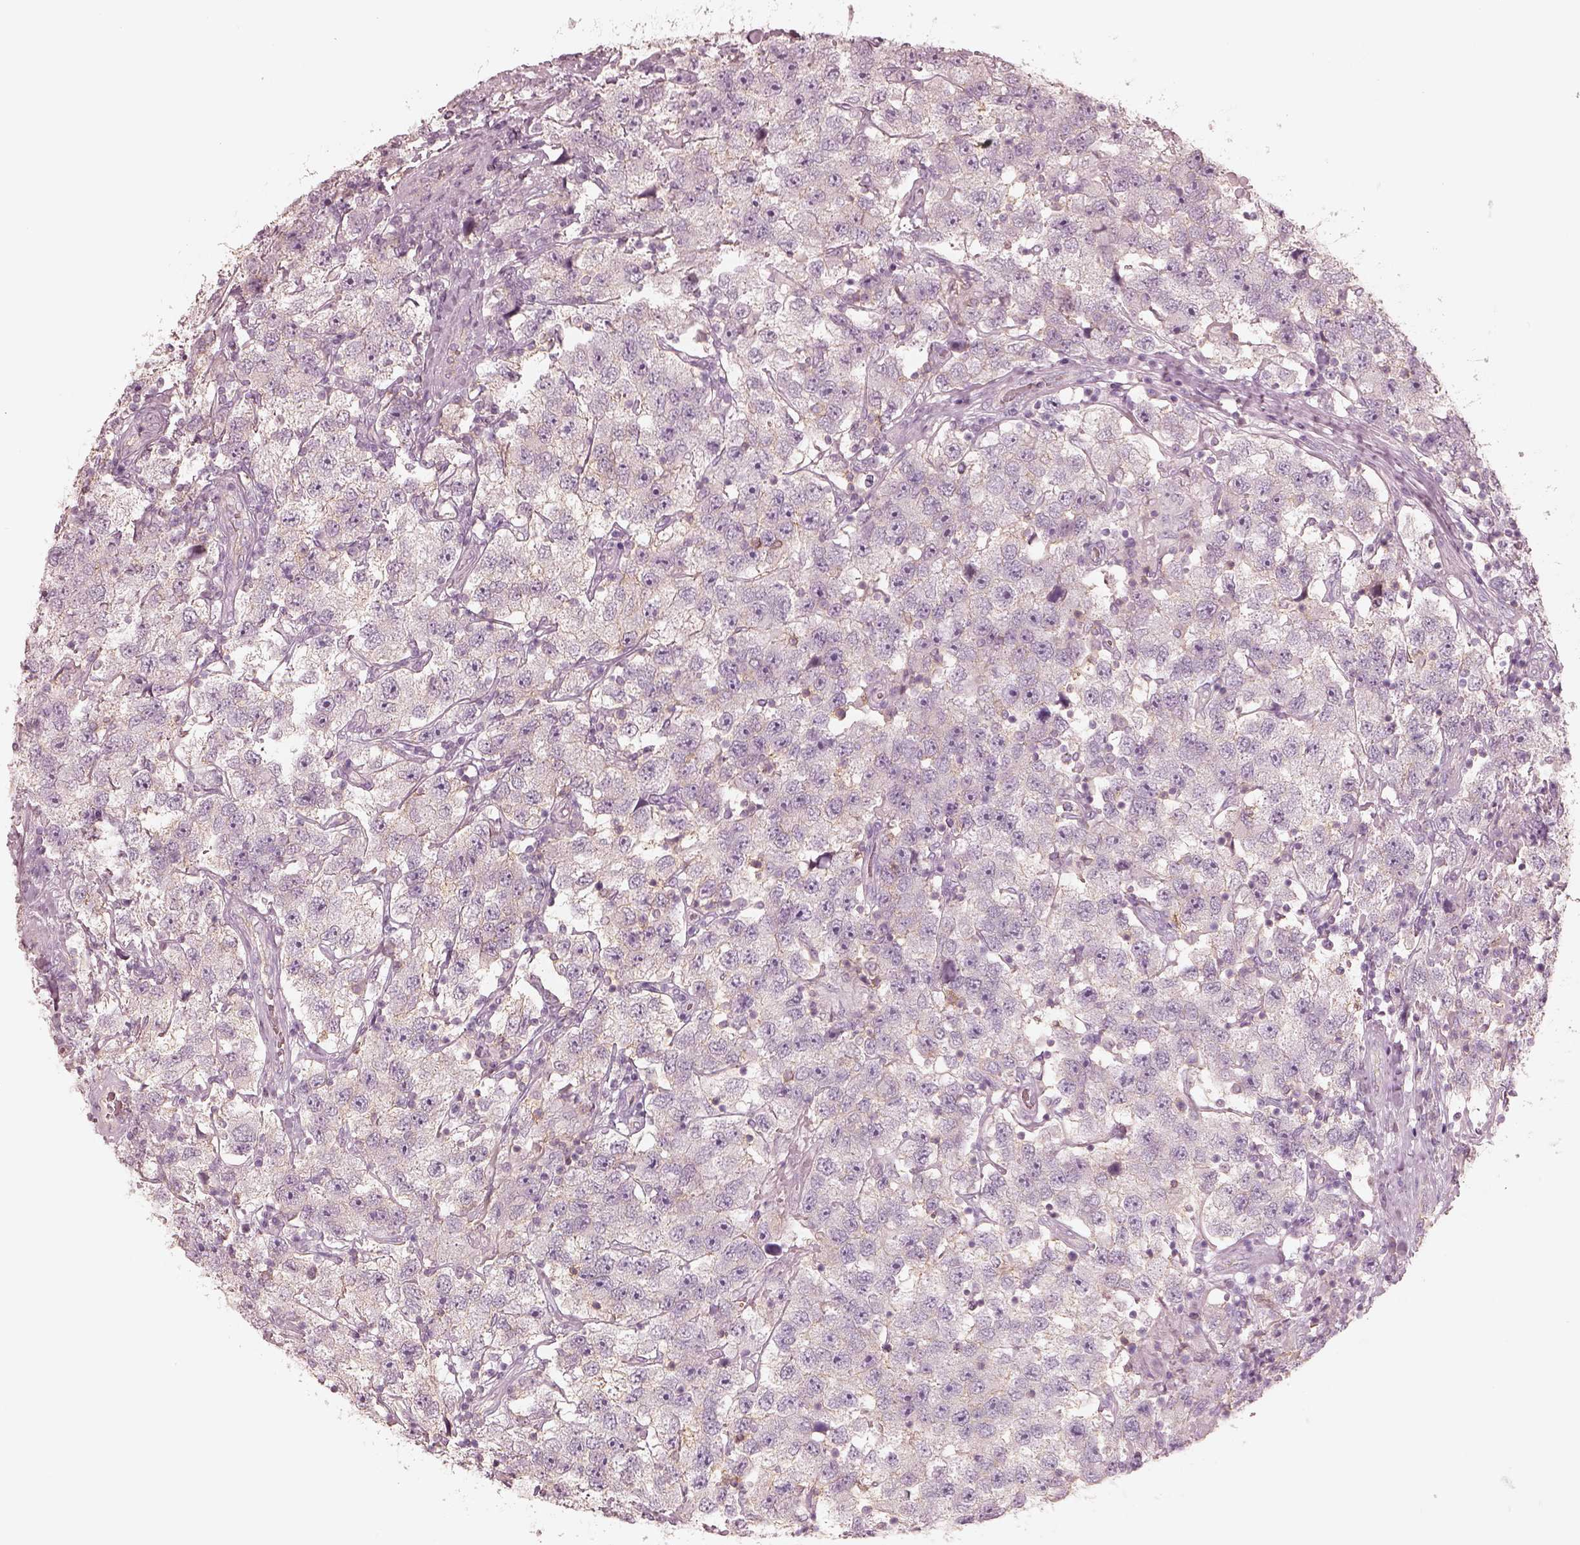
{"staining": {"intensity": "weak", "quantity": "25%-75%", "location": "cytoplasmic/membranous"}, "tissue": "testis cancer", "cell_type": "Tumor cells", "image_type": "cancer", "snomed": [{"axis": "morphology", "description": "Seminoma, NOS"}, {"axis": "topography", "description": "Testis"}], "caption": "Protein staining shows weak cytoplasmic/membranous expression in about 25%-75% of tumor cells in testis seminoma. (IHC, brightfield microscopy, high magnification).", "gene": "GPRIN1", "patient": {"sex": "male", "age": 26}}